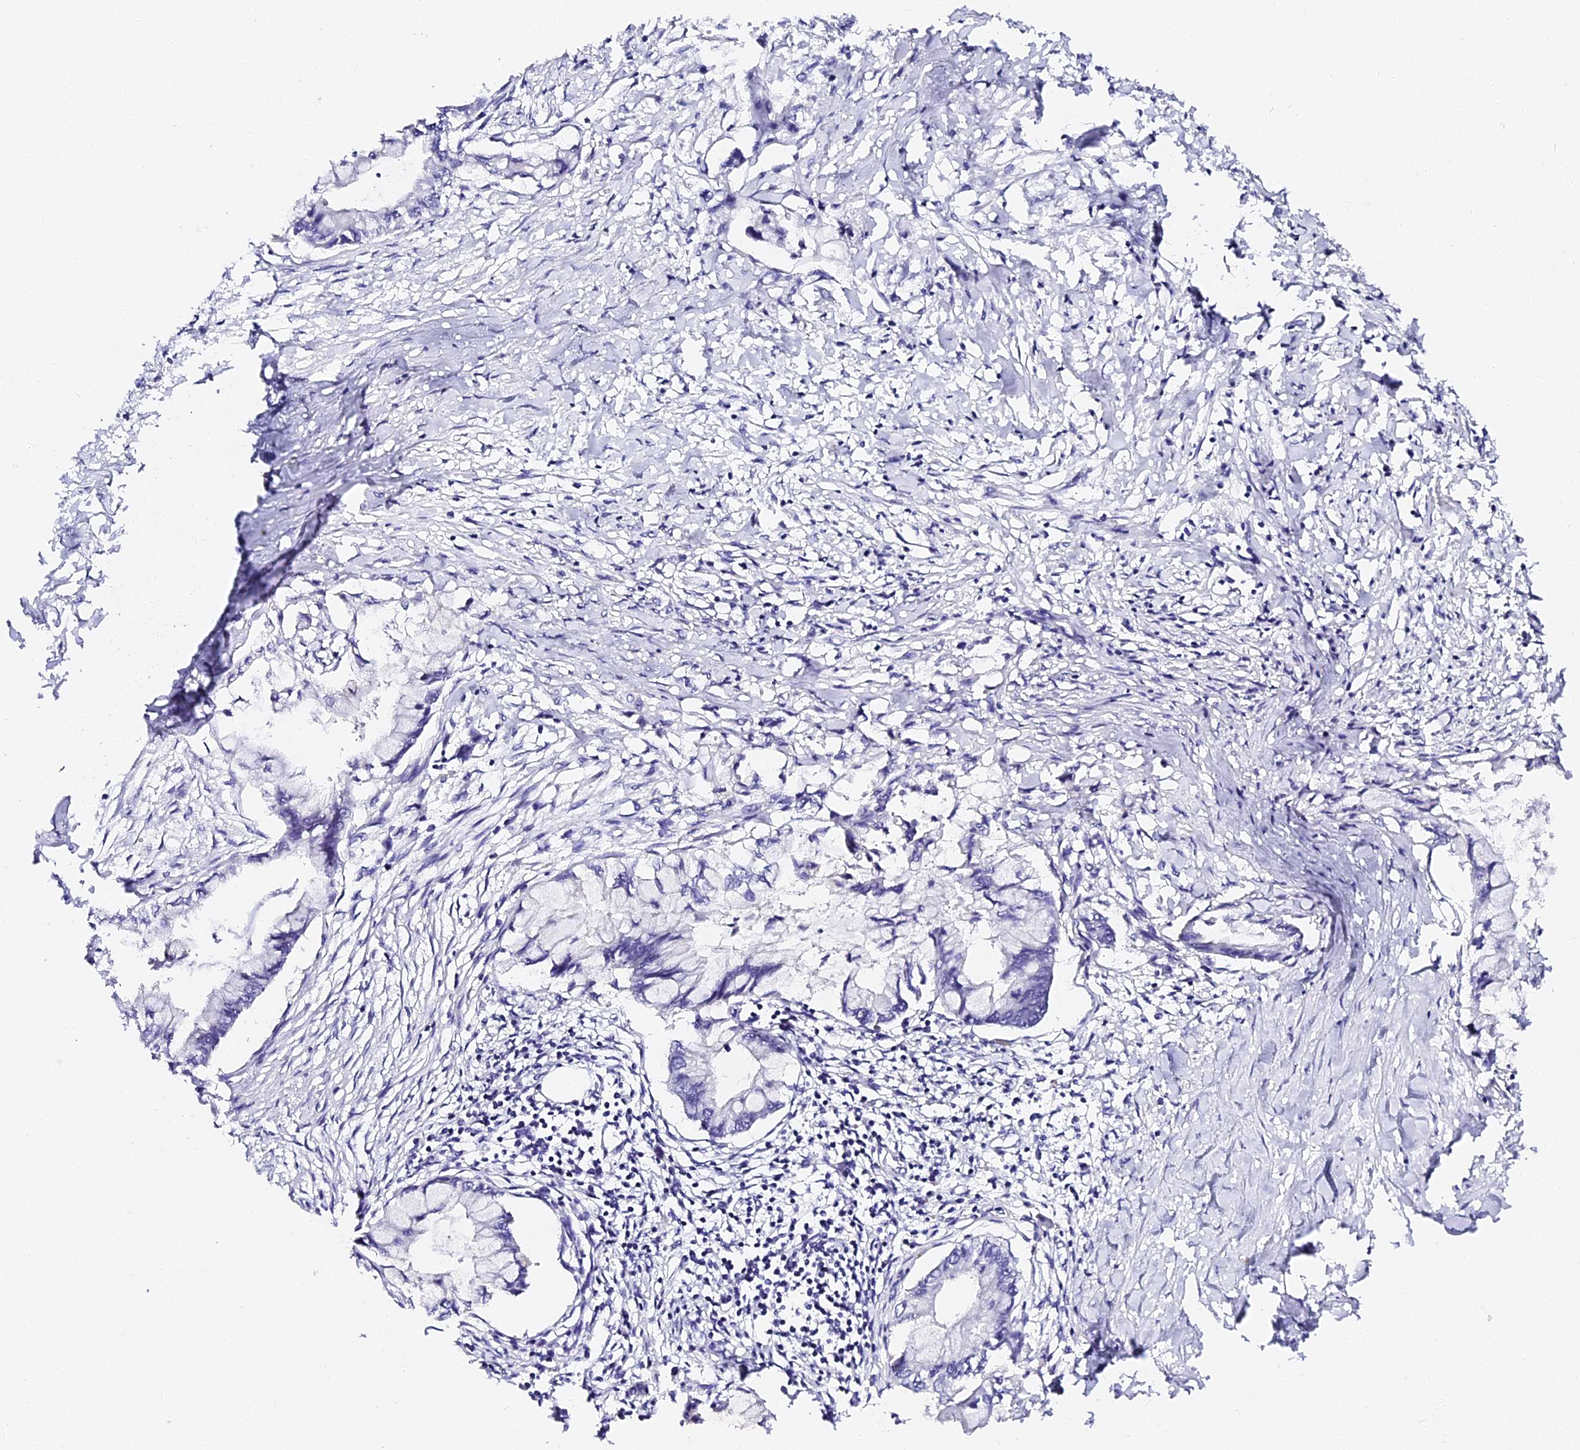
{"staining": {"intensity": "negative", "quantity": "none", "location": "none"}, "tissue": "pancreatic cancer", "cell_type": "Tumor cells", "image_type": "cancer", "snomed": [{"axis": "morphology", "description": "Adenocarcinoma, NOS"}, {"axis": "topography", "description": "Pancreas"}], "caption": "There is no significant positivity in tumor cells of pancreatic adenocarcinoma.", "gene": "VPS33B", "patient": {"sex": "male", "age": 48}}